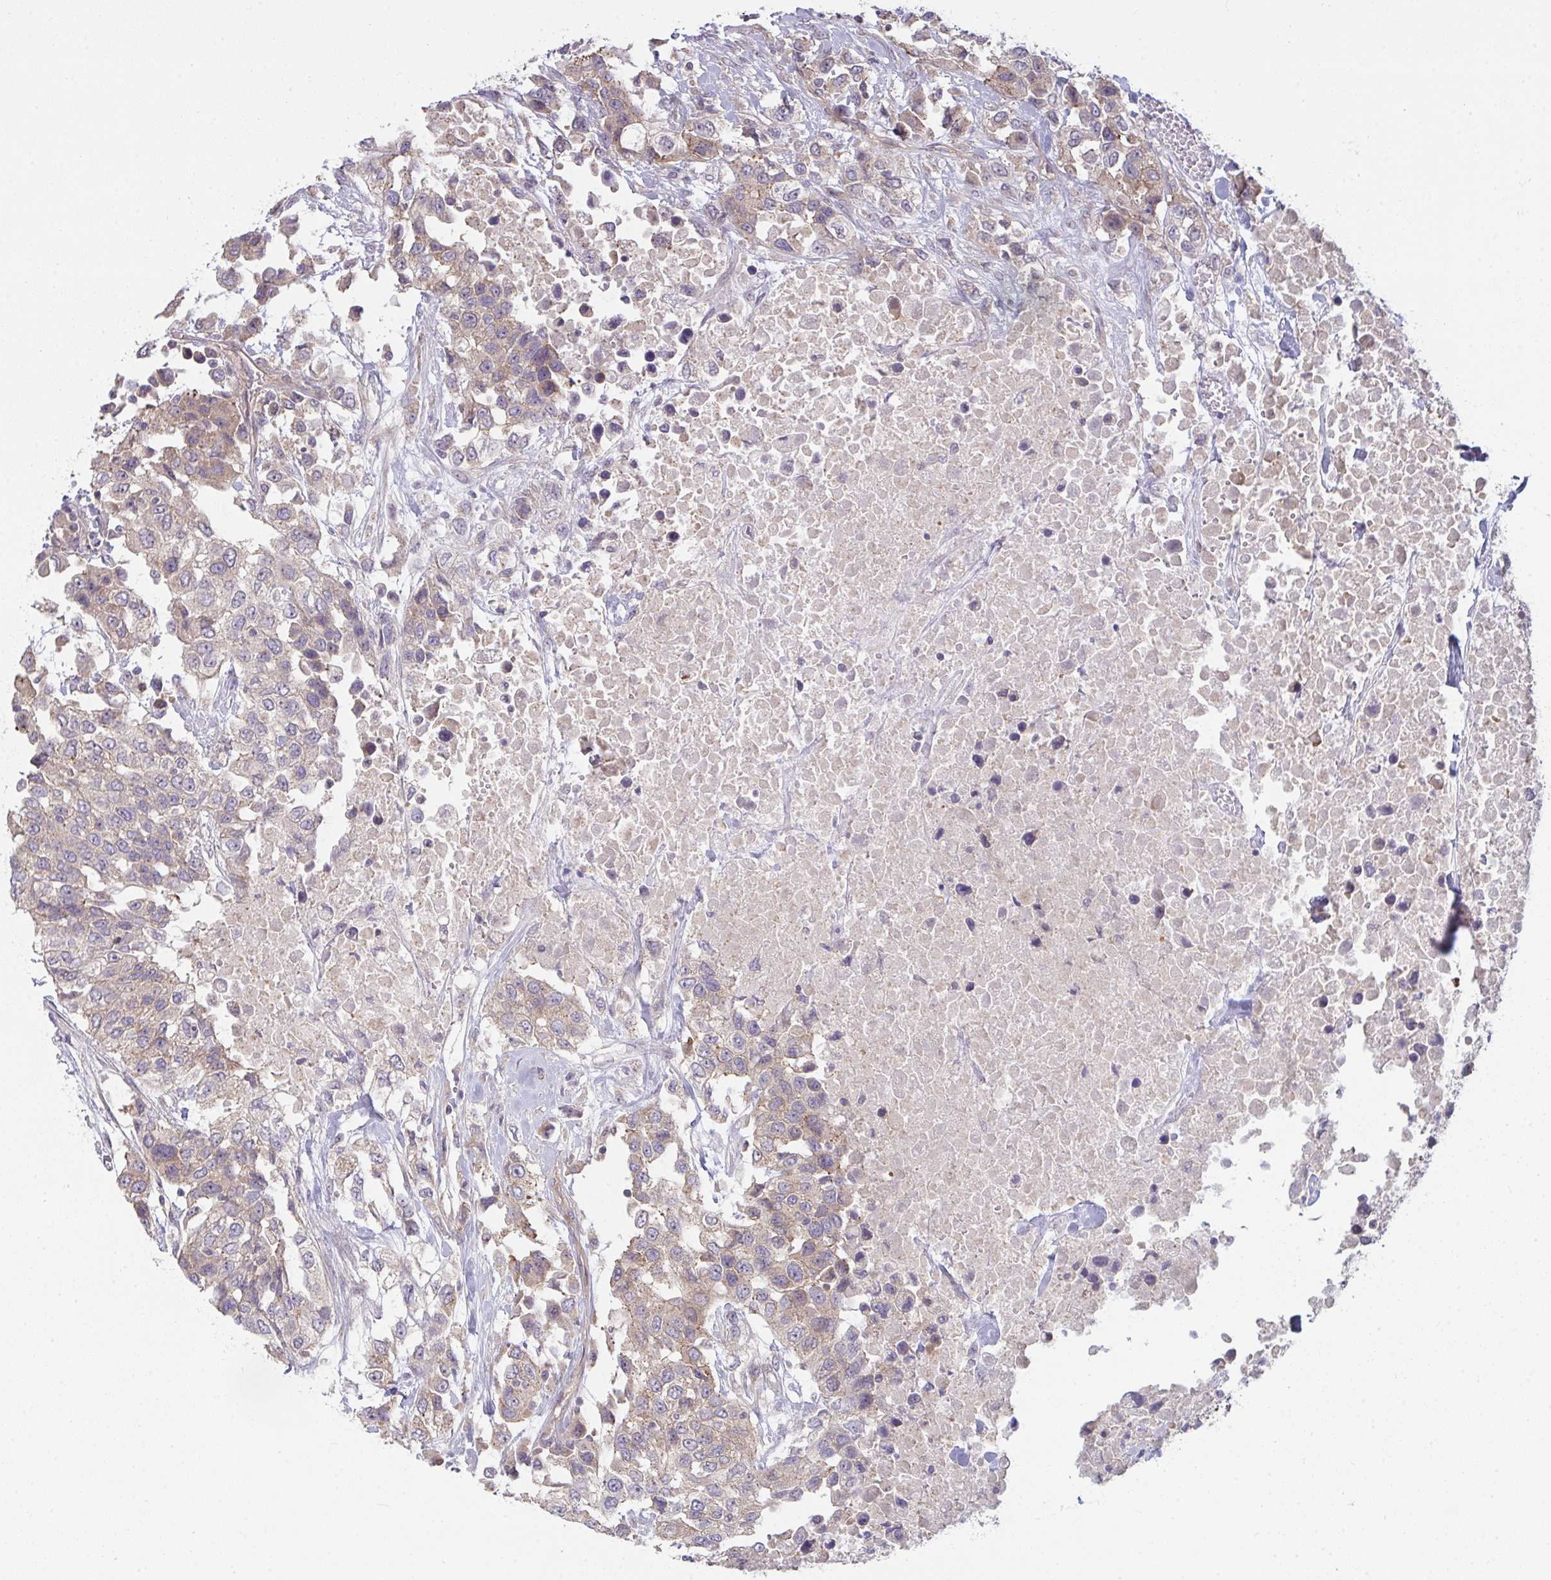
{"staining": {"intensity": "weak", "quantity": "25%-75%", "location": "cytoplasmic/membranous"}, "tissue": "urothelial cancer", "cell_type": "Tumor cells", "image_type": "cancer", "snomed": [{"axis": "morphology", "description": "Urothelial carcinoma, High grade"}, {"axis": "topography", "description": "Urinary bladder"}], "caption": "An immunohistochemistry image of tumor tissue is shown. Protein staining in brown highlights weak cytoplasmic/membranous positivity in urothelial cancer within tumor cells.", "gene": "CASP9", "patient": {"sex": "female", "age": 80}}